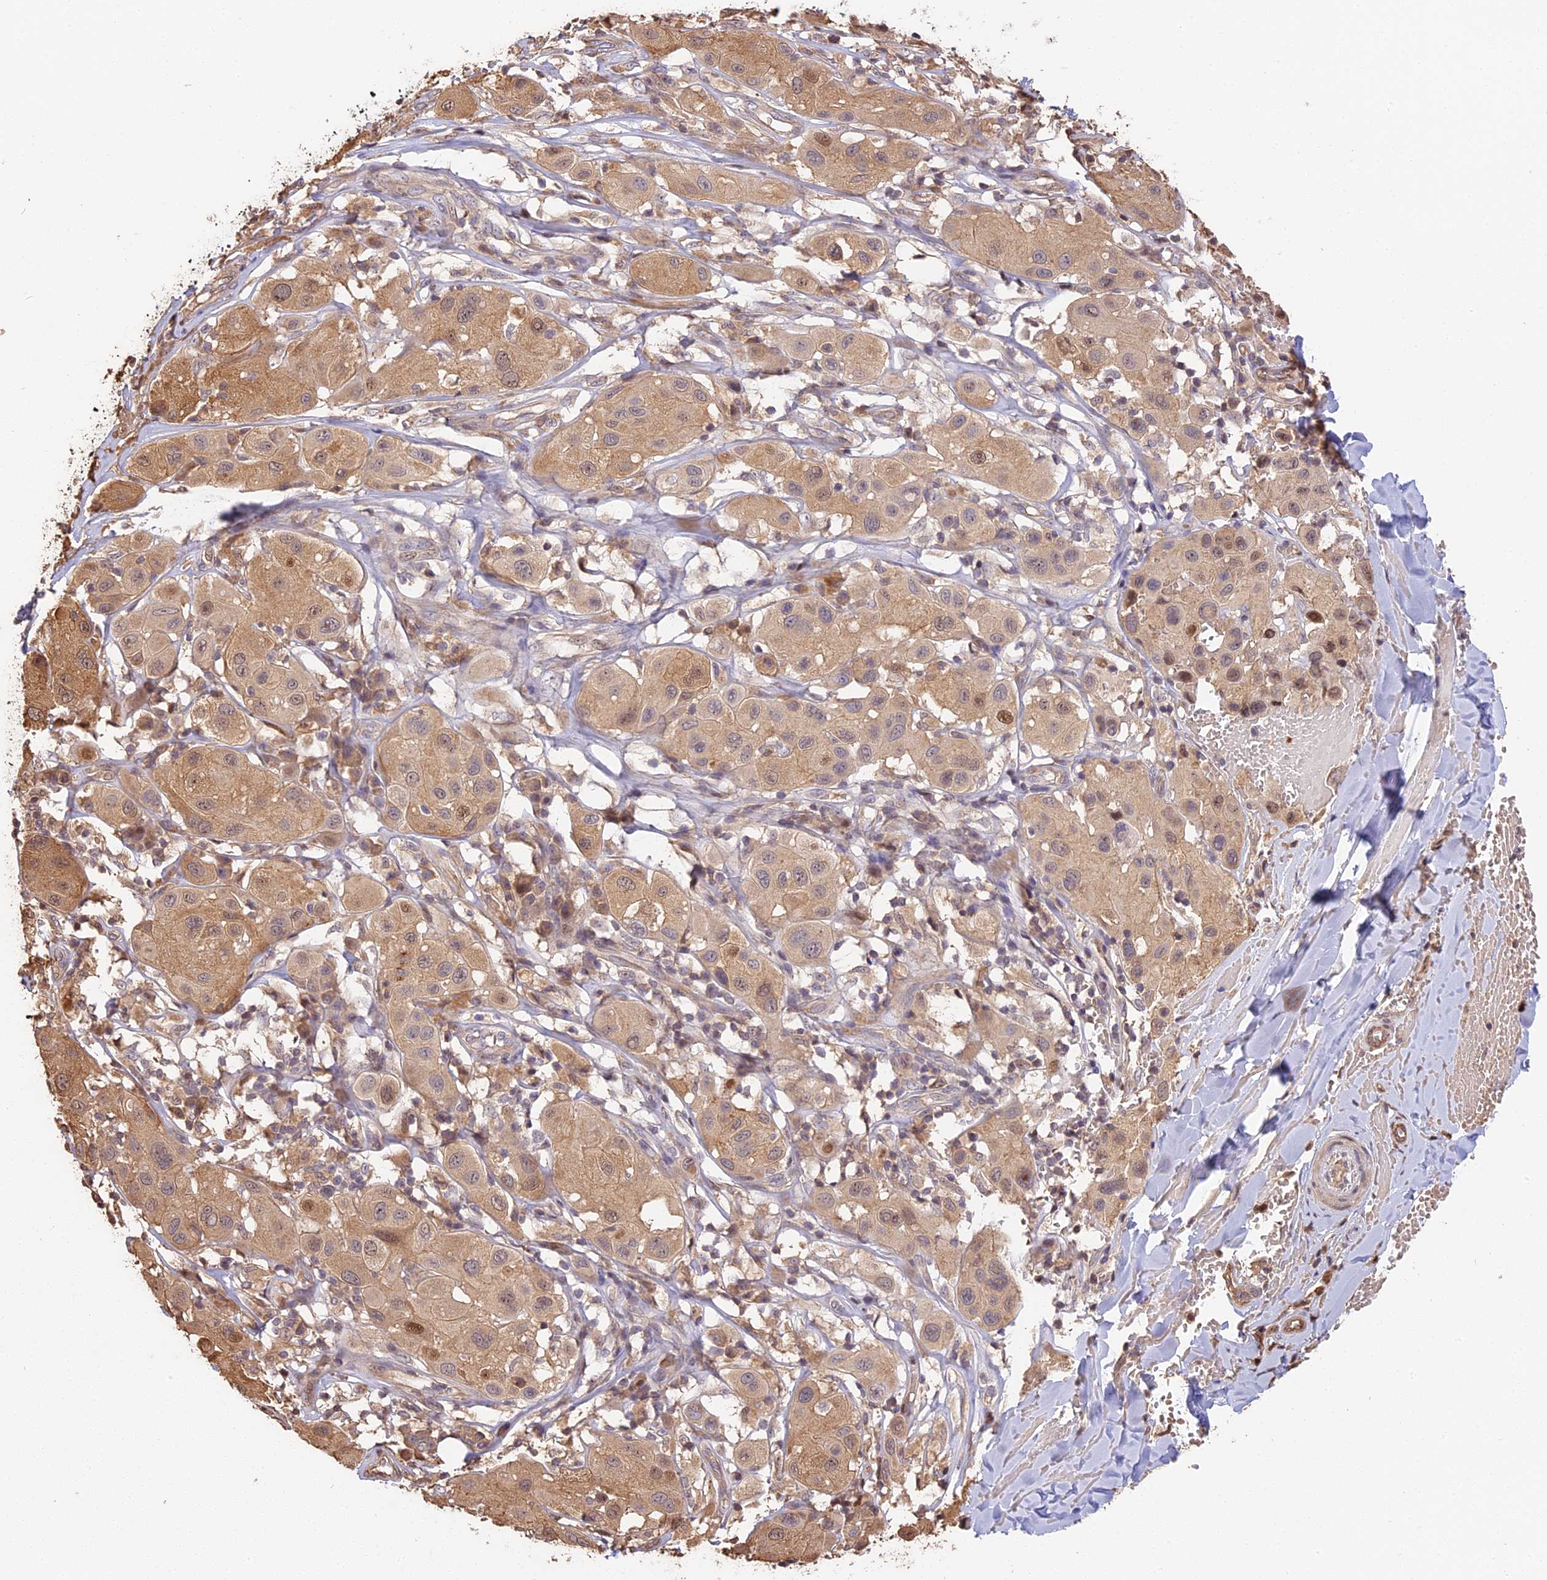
{"staining": {"intensity": "moderate", "quantity": ">75%", "location": "cytoplasmic/membranous,nuclear"}, "tissue": "melanoma", "cell_type": "Tumor cells", "image_type": "cancer", "snomed": [{"axis": "morphology", "description": "Malignant melanoma, Metastatic site"}, {"axis": "topography", "description": "Skin"}], "caption": "Melanoma stained with DAB immunohistochemistry exhibits medium levels of moderate cytoplasmic/membranous and nuclear positivity in approximately >75% of tumor cells.", "gene": "PPP1R37", "patient": {"sex": "male", "age": 41}}